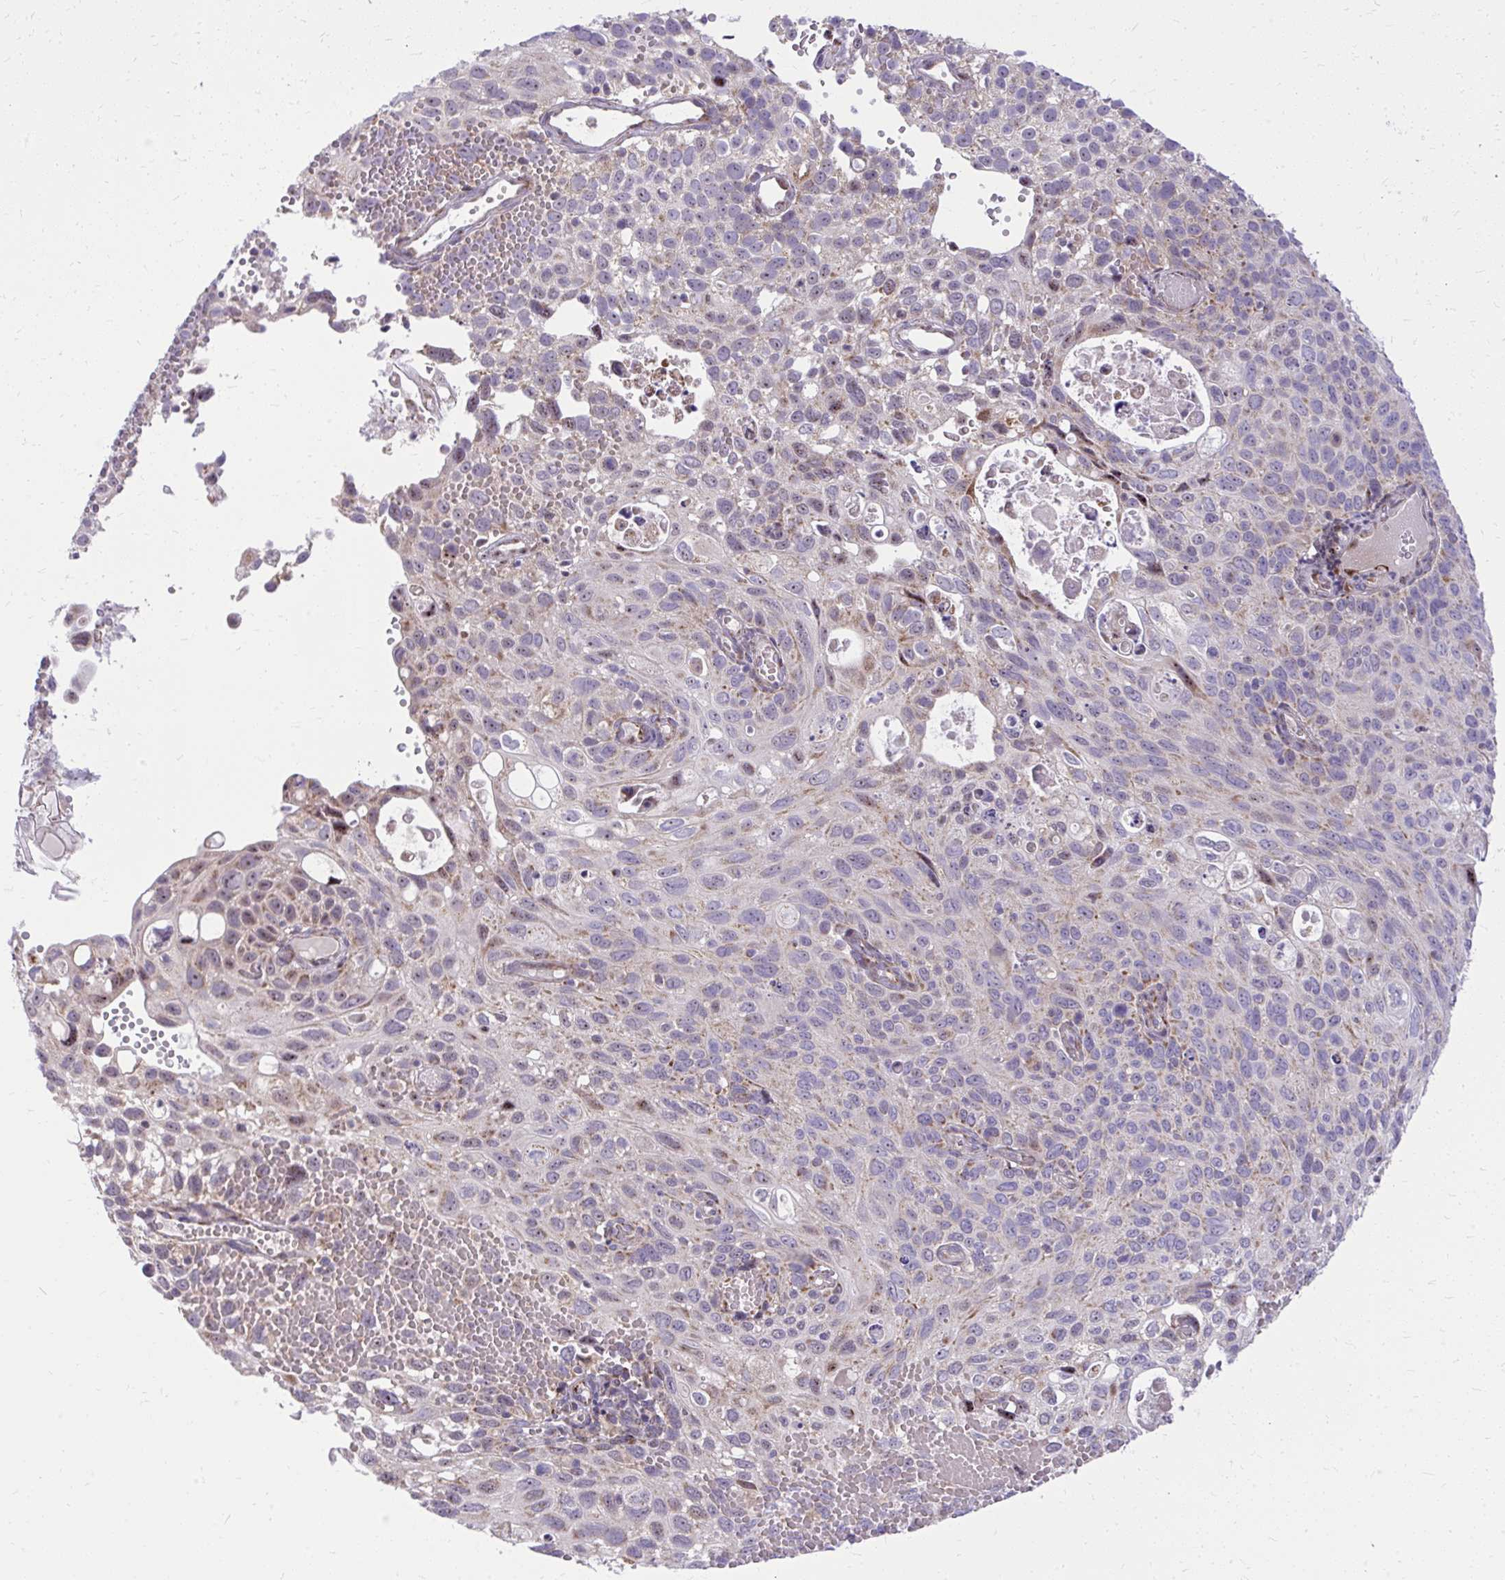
{"staining": {"intensity": "negative", "quantity": "none", "location": "none"}, "tissue": "cervical cancer", "cell_type": "Tumor cells", "image_type": "cancer", "snomed": [{"axis": "morphology", "description": "Squamous cell carcinoma, NOS"}, {"axis": "topography", "description": "Cervix"}], "caption": "This is an IHC micrograph of squamous cell carcinoma (cervical). There is no staining in tumor cells.", "gene": "GPRIN3", "patient": {"sex": "female", "age": 70}}